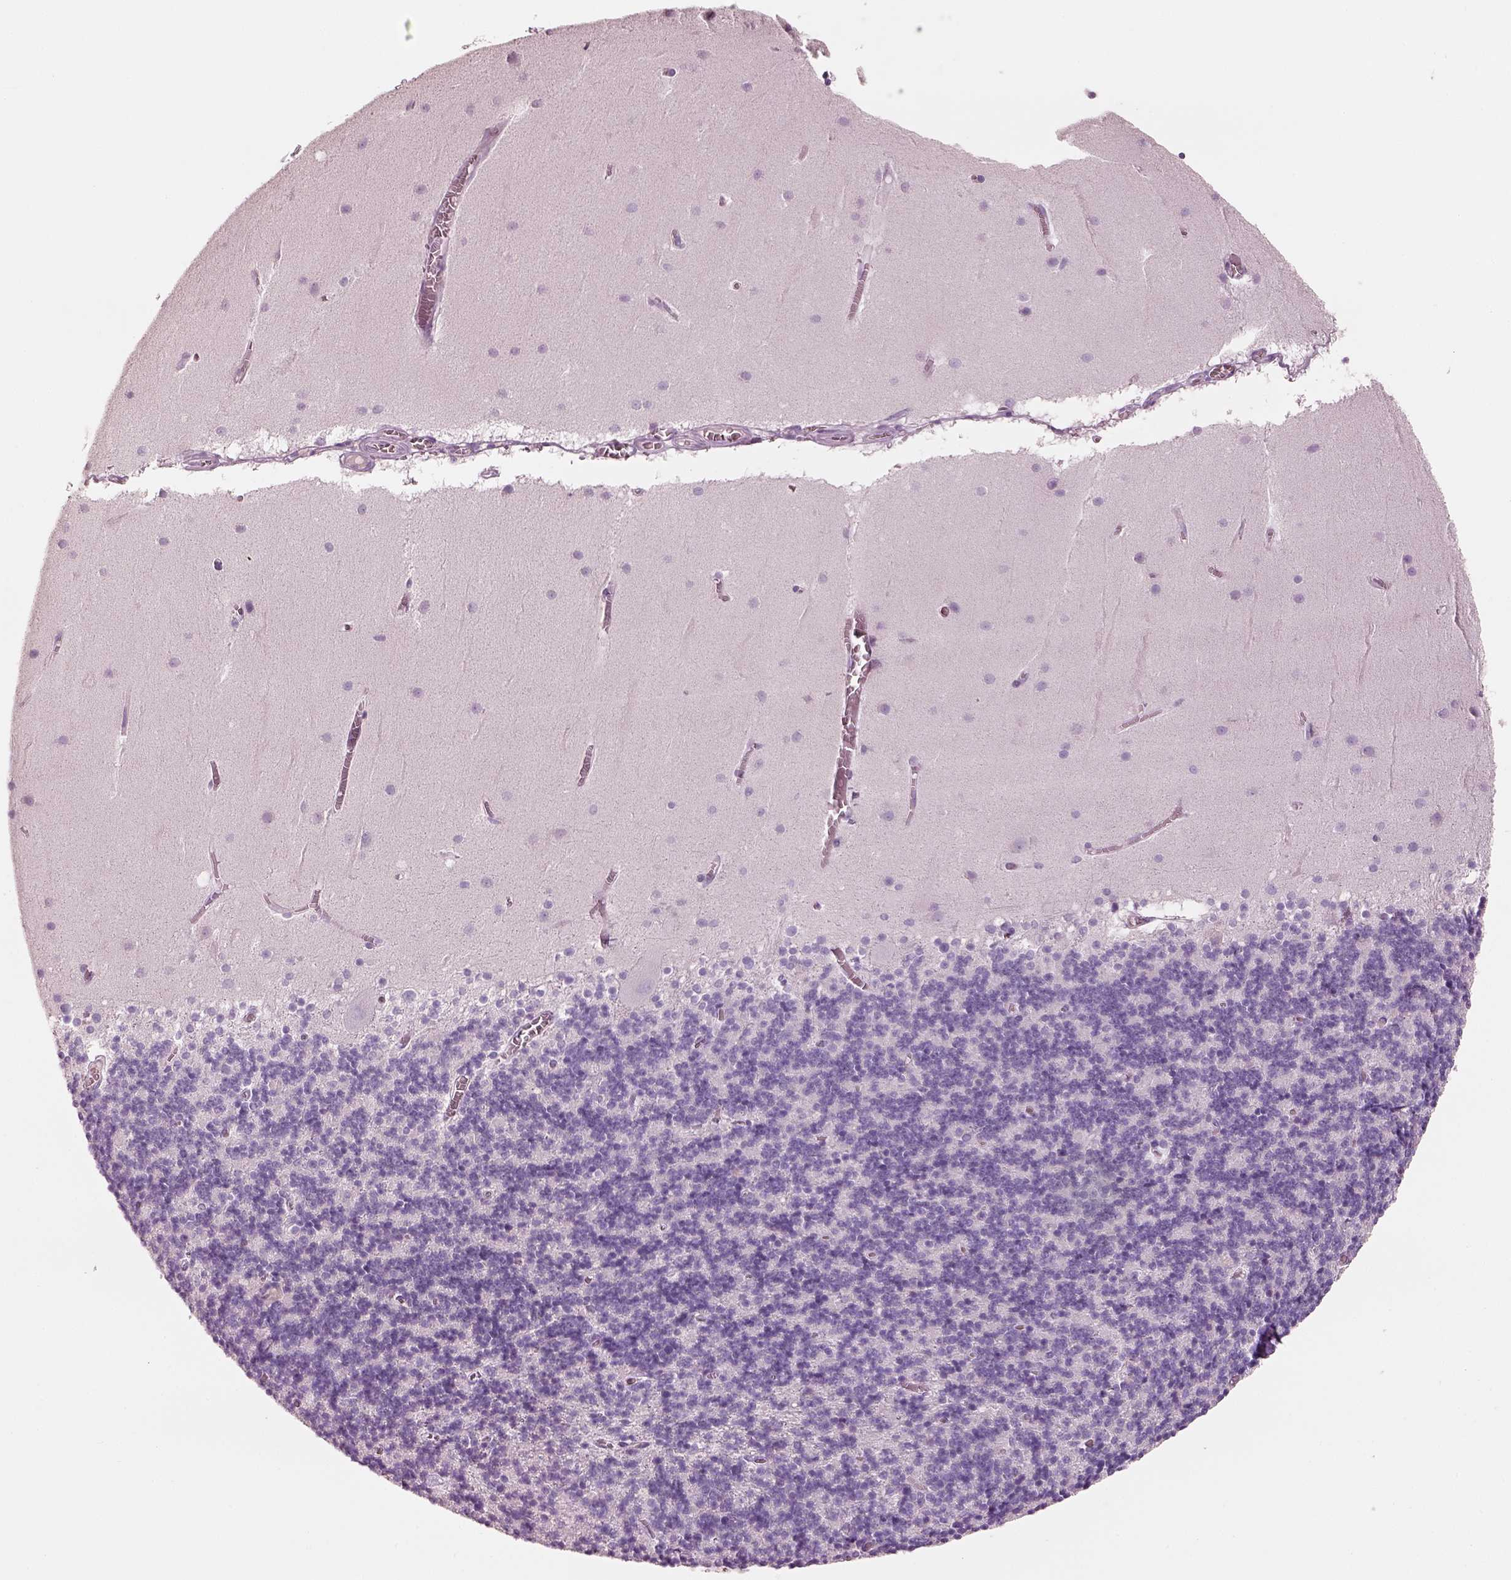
{"staining": {"intensity": "negative", "quantity": "none", "location": "none"}, "tissue": "cerebellum", "cell_type": "Cells in granular layer", "image_type": "normal", "snomed": [{"axis": "morphology", "description": "Normal tissue, NOS"}, {"axis": "topography", "description": "Cerebellum"}], "caption": "This is a micrograph of immunohistochemistry (IHC) staining of unremarkable cerebellum, which shows no positivity in cells in granular layer.", "gene": "PNOC", "patient": {"sex": "male", "age": 70}}